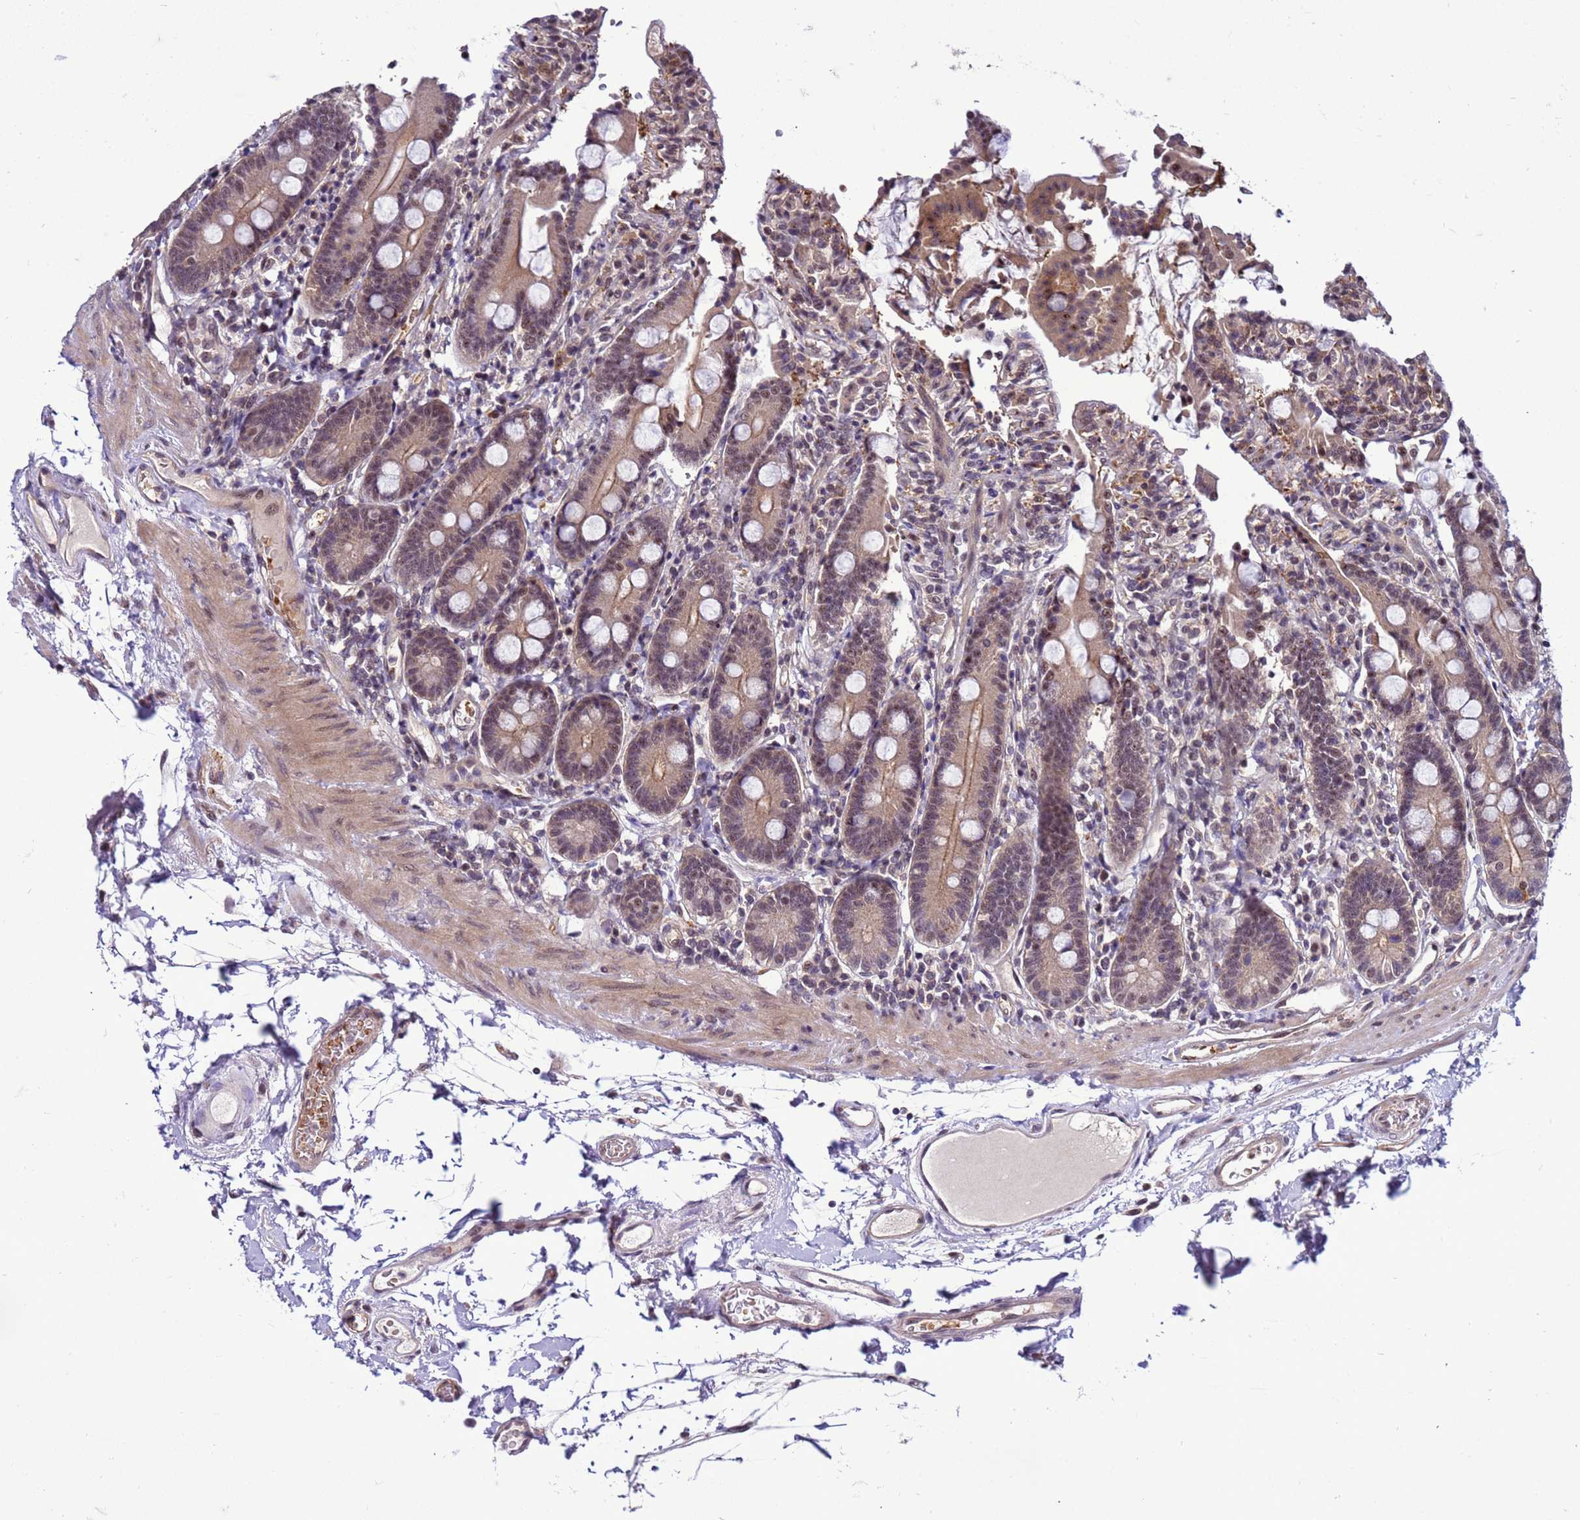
{"staining": {"intensity": "moderate", "quantity": ">75%", "location": "cytoplasmic/membranous,nuclear"}, "tissue": "duodenum", "cell_type": "Glandular cells", "image_type": "normal", "snomed": [{"axis": "morphology", "description": "Normal tissue, NOS"}, {"axis": "topography", "description": "Duodenum"}], "caption": "Immunohistochemical staining of benign human duodenum displays medium levels of moderate cytoplasmic/membranous,nuclear expression in approximately >75% of glandular cells.", "gene": "GEN1", "patient": {"sex": "male", "age": 55}}